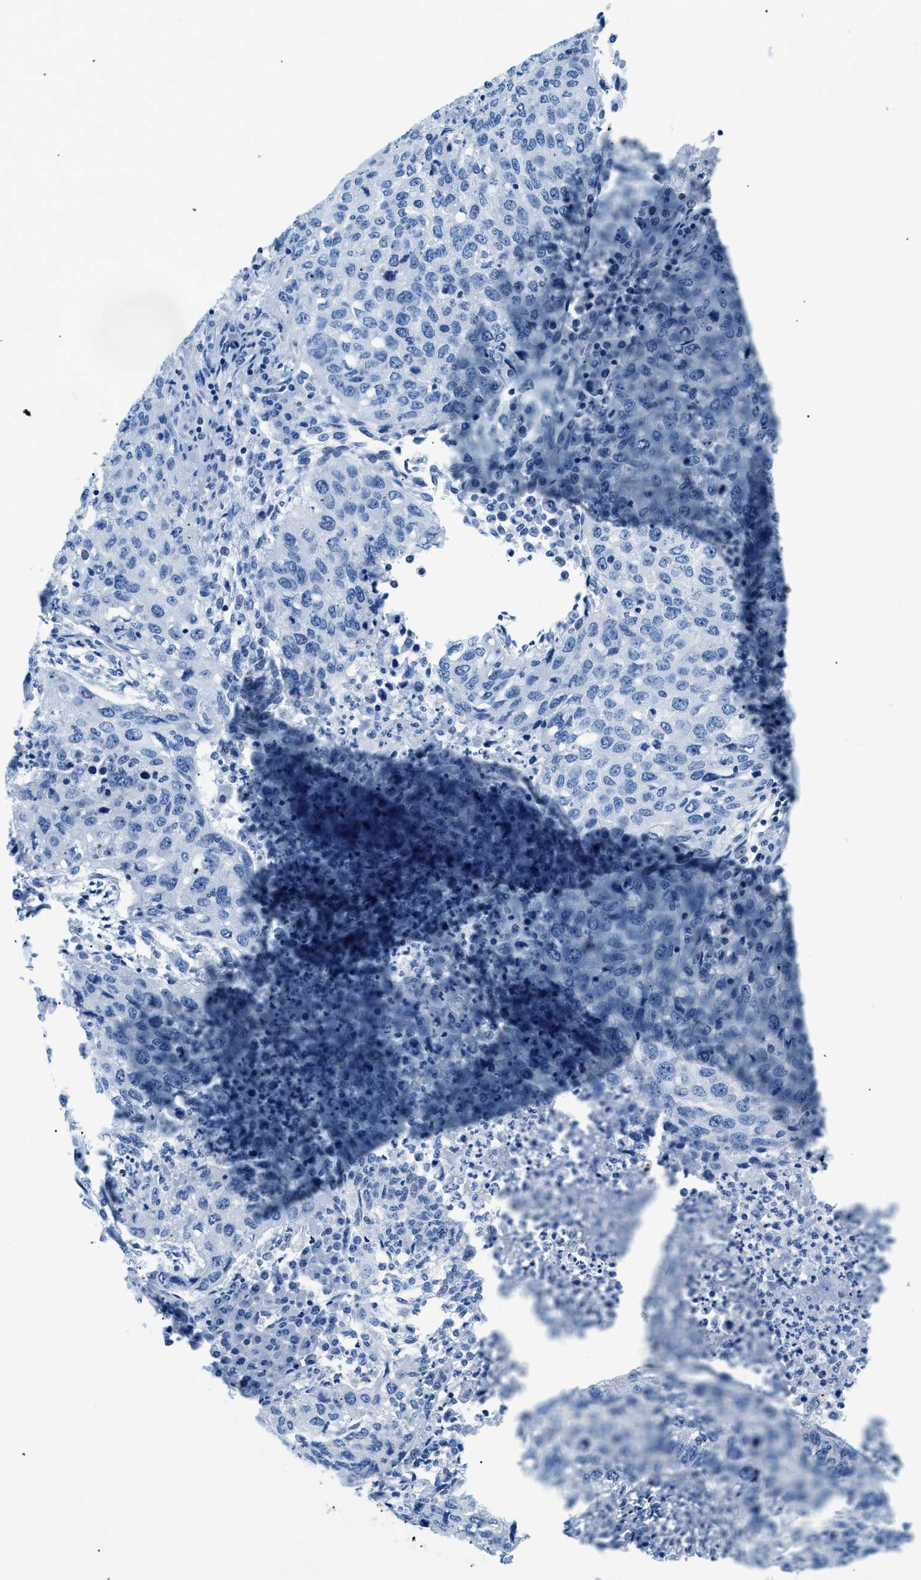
{"staining": {"intensity": "negative", "quantity": "none", "location": "none"}, "tissue": "lung cancer", "cell_type": "Tumor cells", "image_type": "cancer", "snomed": [{"axis": "morphology", "description": "Squamous cell carcinoma, NOS"}, {"axis": "topography", "description": "Lung"}], "caption": "Protein analysis of lung cancer displays no significant positivity in tumor cells. (DAB (3,3'-diaminobenzidine) immunohistochemistry (IHC) visualized using brightfield microscopy, high magnification).", "gene": "FDCSP", "patient": {"sex": "female", "age": 63}}